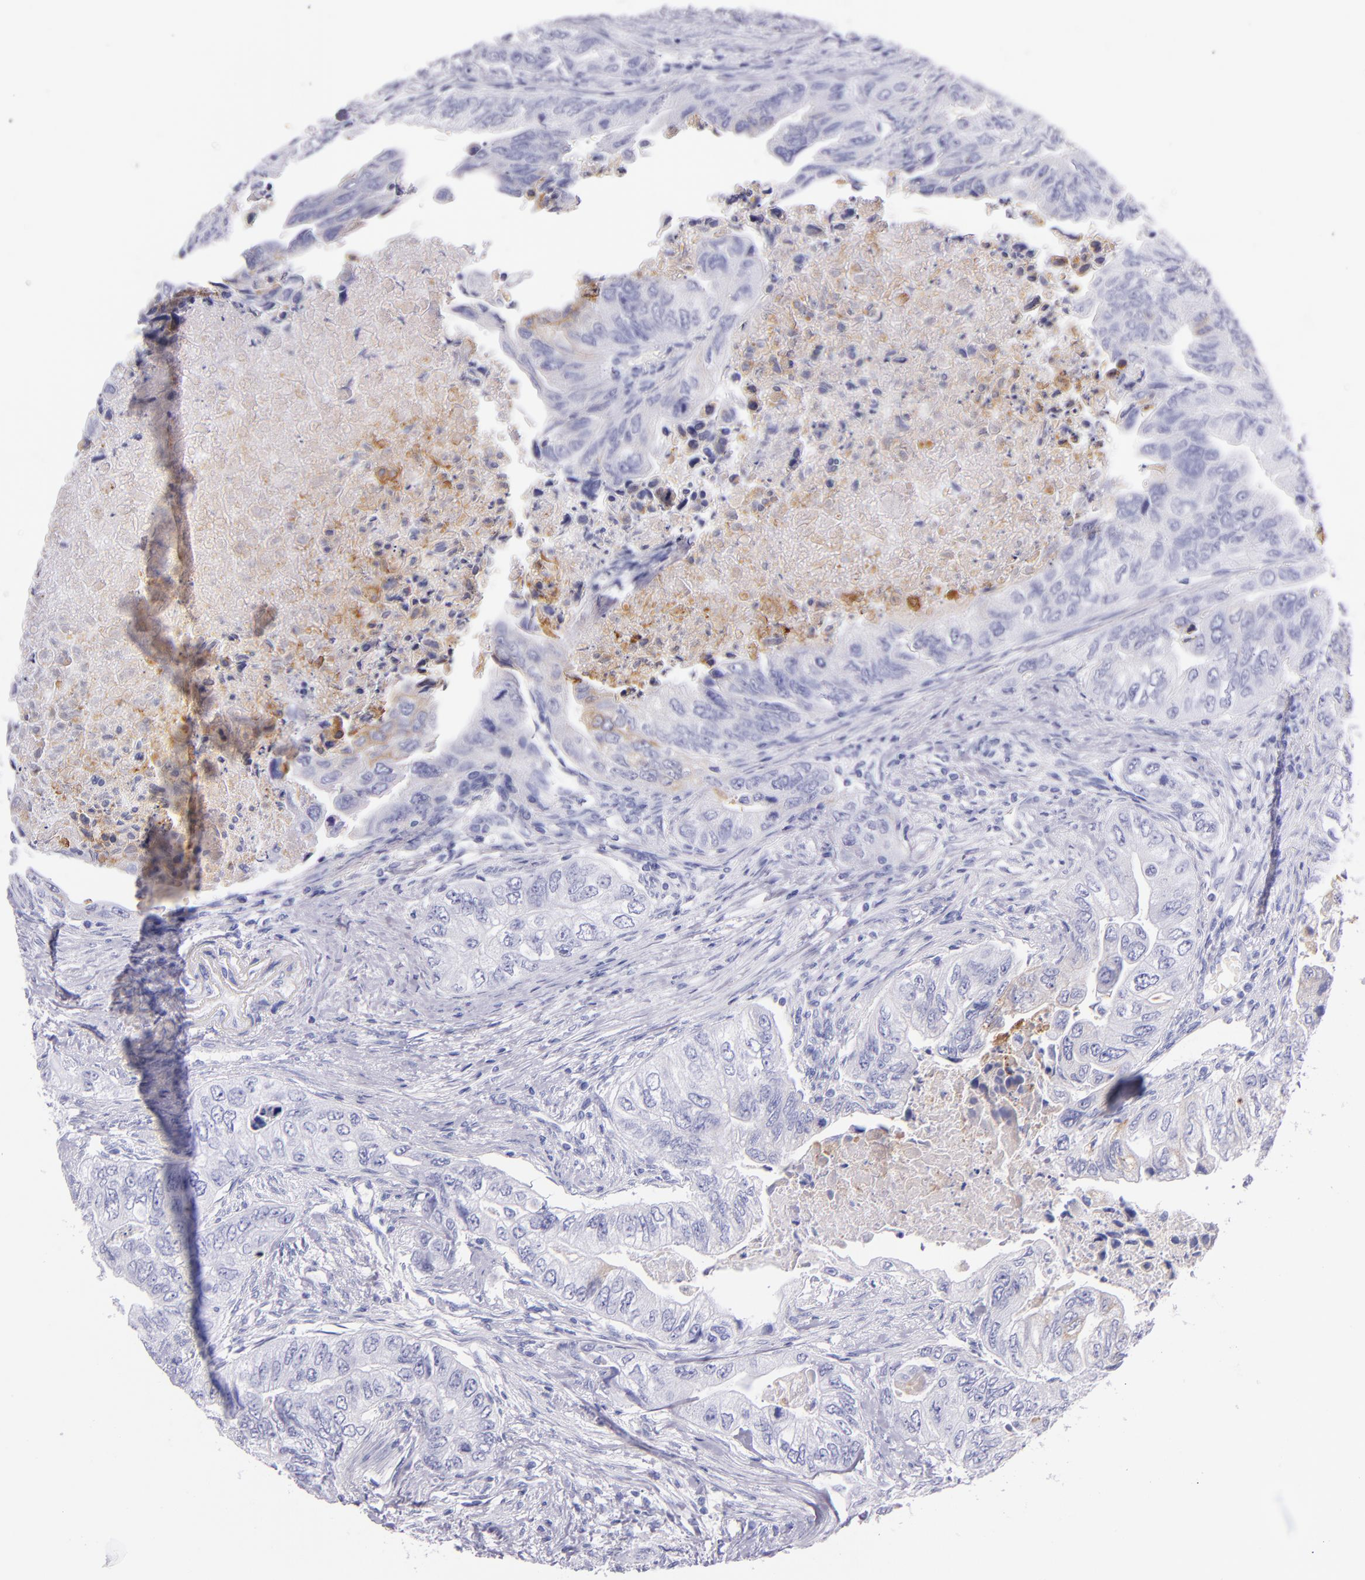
{"staining": {"intensity": "moderate", "quantity": "<25%", "location": "cytoplasmic/membranous"}, "tissue": "colorectal cancer", "cell_type": "Tumor cells", "image_type": "cancer", "snomed": [{"axis": "morphology", "description": "Adenocarcinoma, NOS"}, {"axis": "topography", "description": "Colon"}], "caption": "Colorectal cancer tissue shows moderate cytoplasmic/membranous expression in about <25% of tumor cells", "gene": "SFTPA2", "patient": {"sex": "female", "age": 11}}